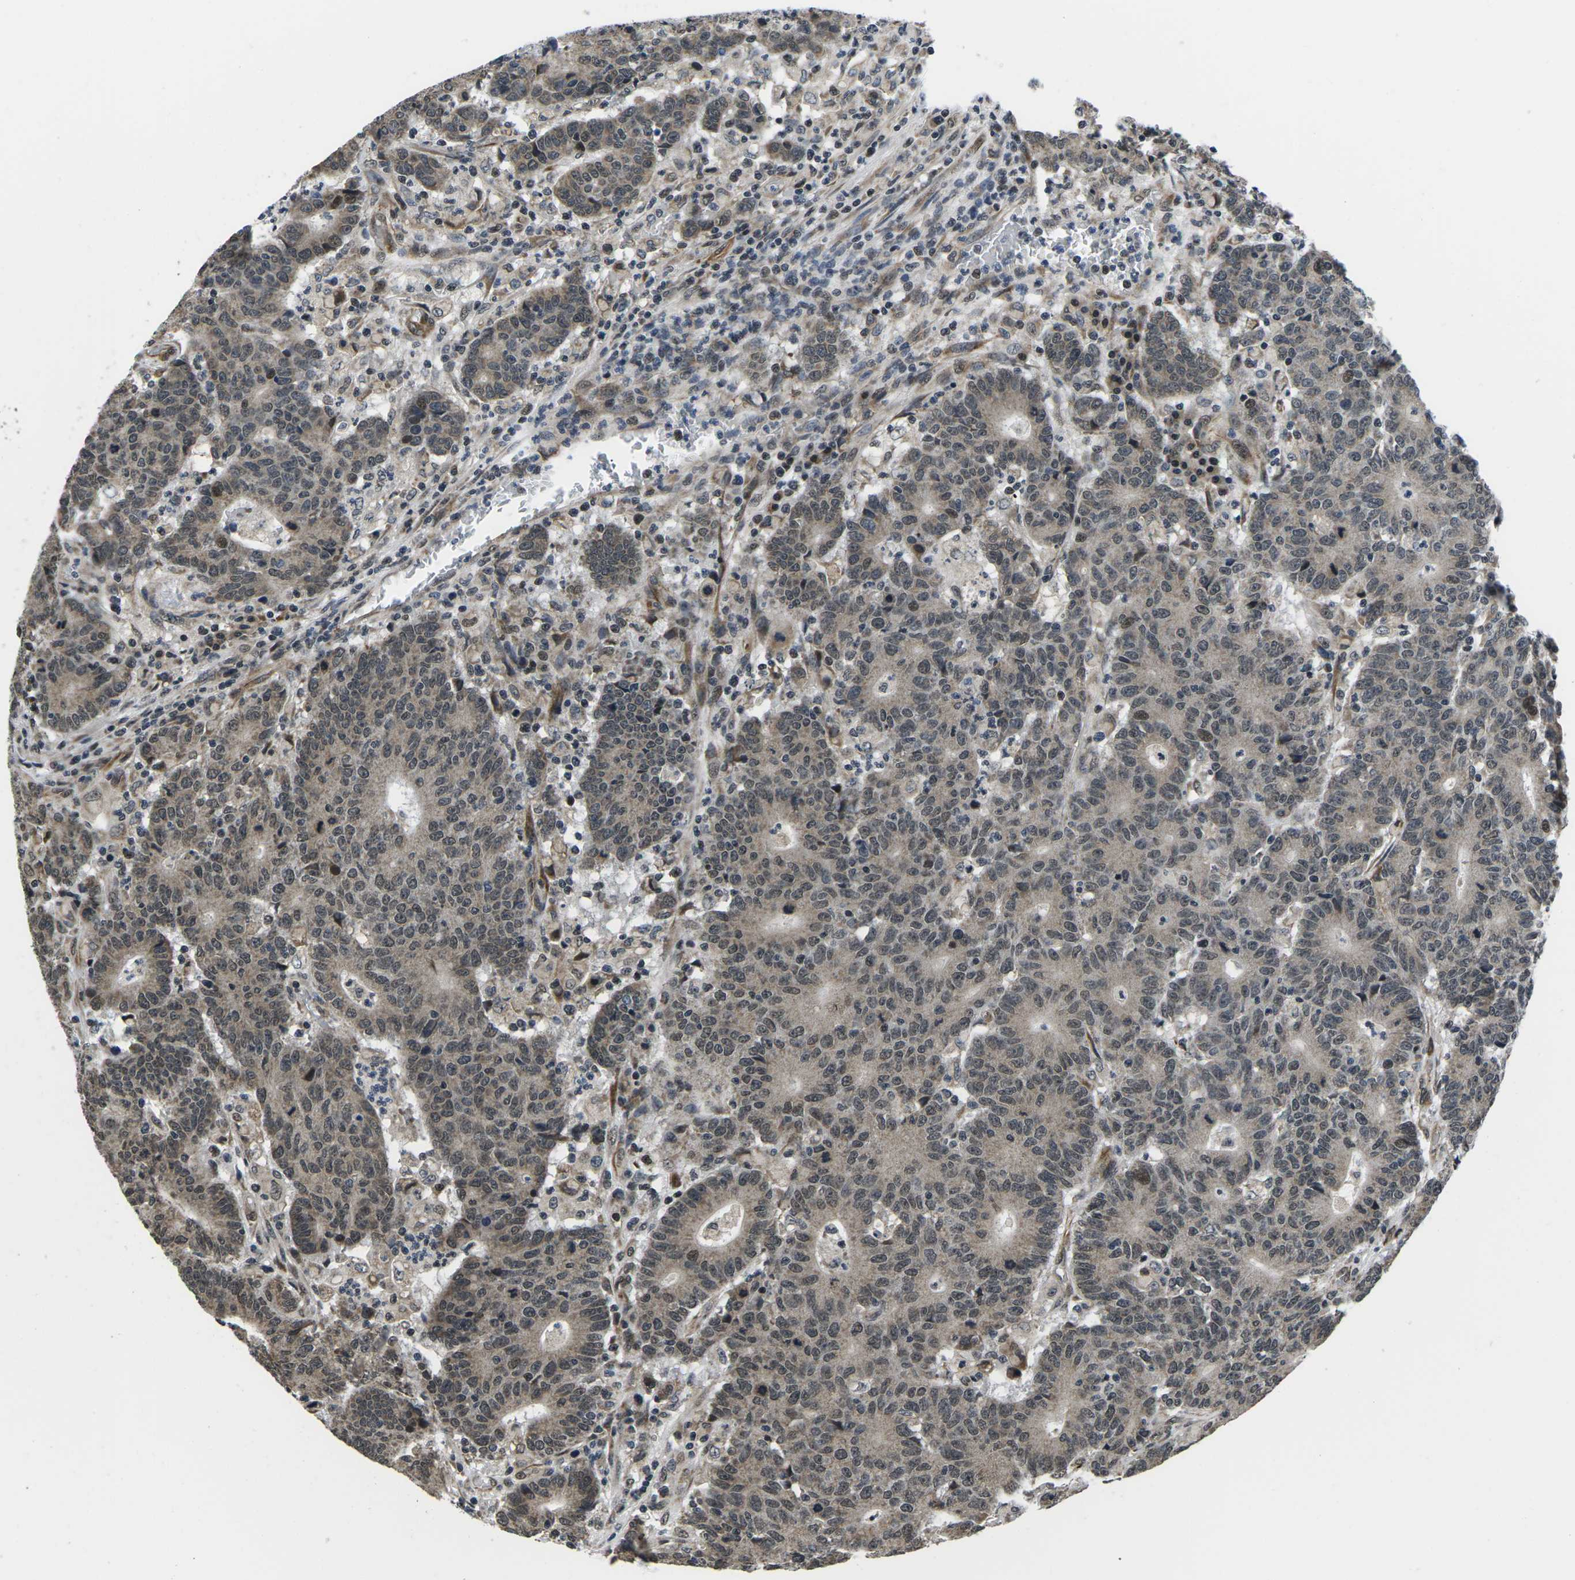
{"staining": {"intensity": "weak", "quantity": ">75%", "location": "cytoplasmic/membranous,nuclear"}, "tissue": "colorectal cancer", "cell_type": "Tumor cells", "image_type": "cancer", "snomed": [{"axis": "morphology", "description": "Normal tissue, NOS"}, {"axis": "morphology", "description": "Adenocarcinoma, NOS"}, {"axis": "topography", "description": "Colon"}], "caption": "Approximately >75% of tumor cells in human colorectal adenocarcinoma reveal weak cytoplasmic/membranous and nuclear protein expression as visualized by brown immunohistochemical staining.", "gene": "CCNE1", "patient": {"sex": "female", "age": 75}}